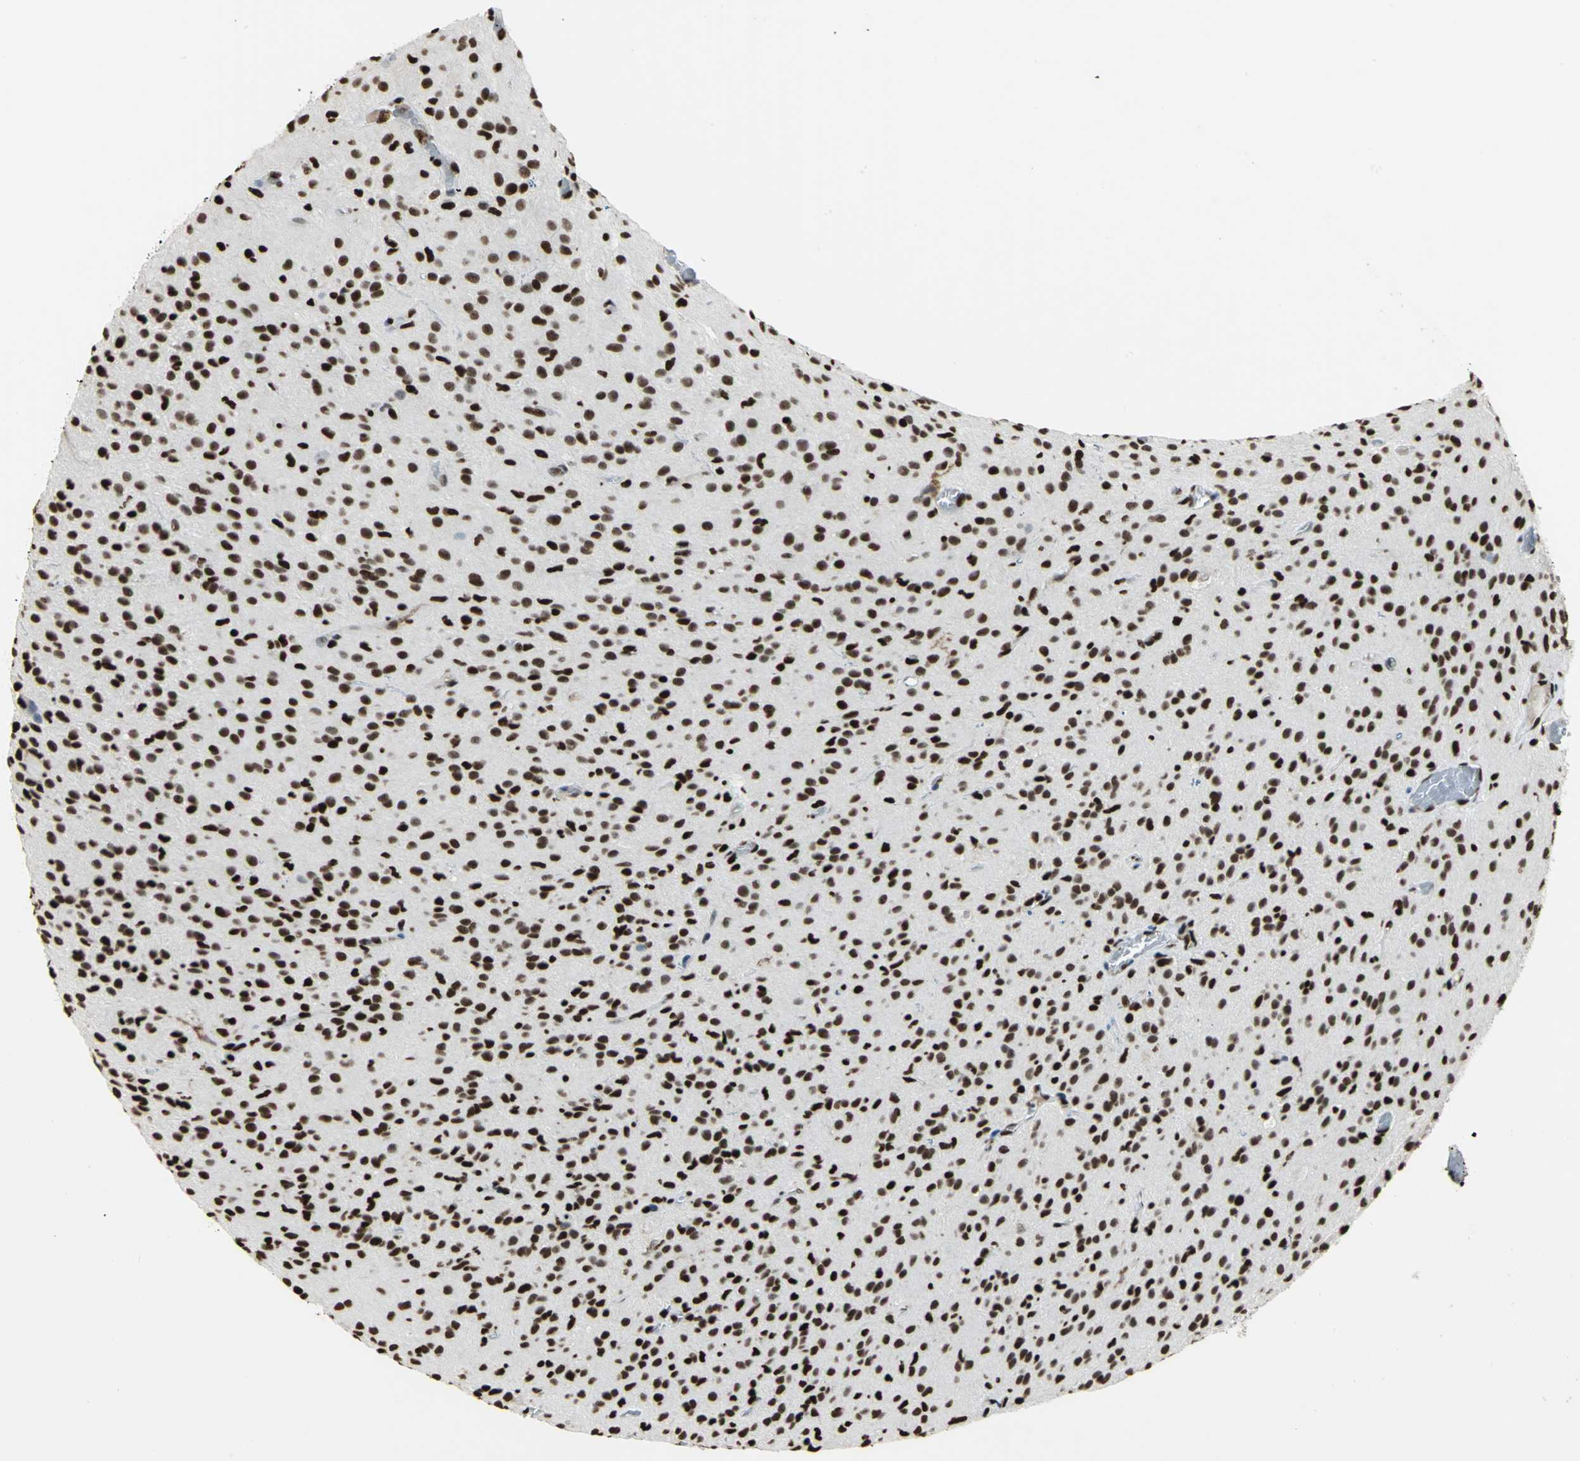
{"staining": {"intensity": "strong", "quantity": ">75%", "location": "nuclear"}, "tissue": "glioma", "cell_type": "Tumor cells", "image_type": "cancer", "snomed": [{"axis": "morphology", "description": "Glioma, malignant, High grade"}, {"axis": "topography", "description": "Brain"}], "caption": "Glioma stained with a brown dye exhibits strong nuclear positive expression in approximately >75% of tumor cells.", "gene": "HMGB1", "patient": {"sex": "female", "age": 59}}